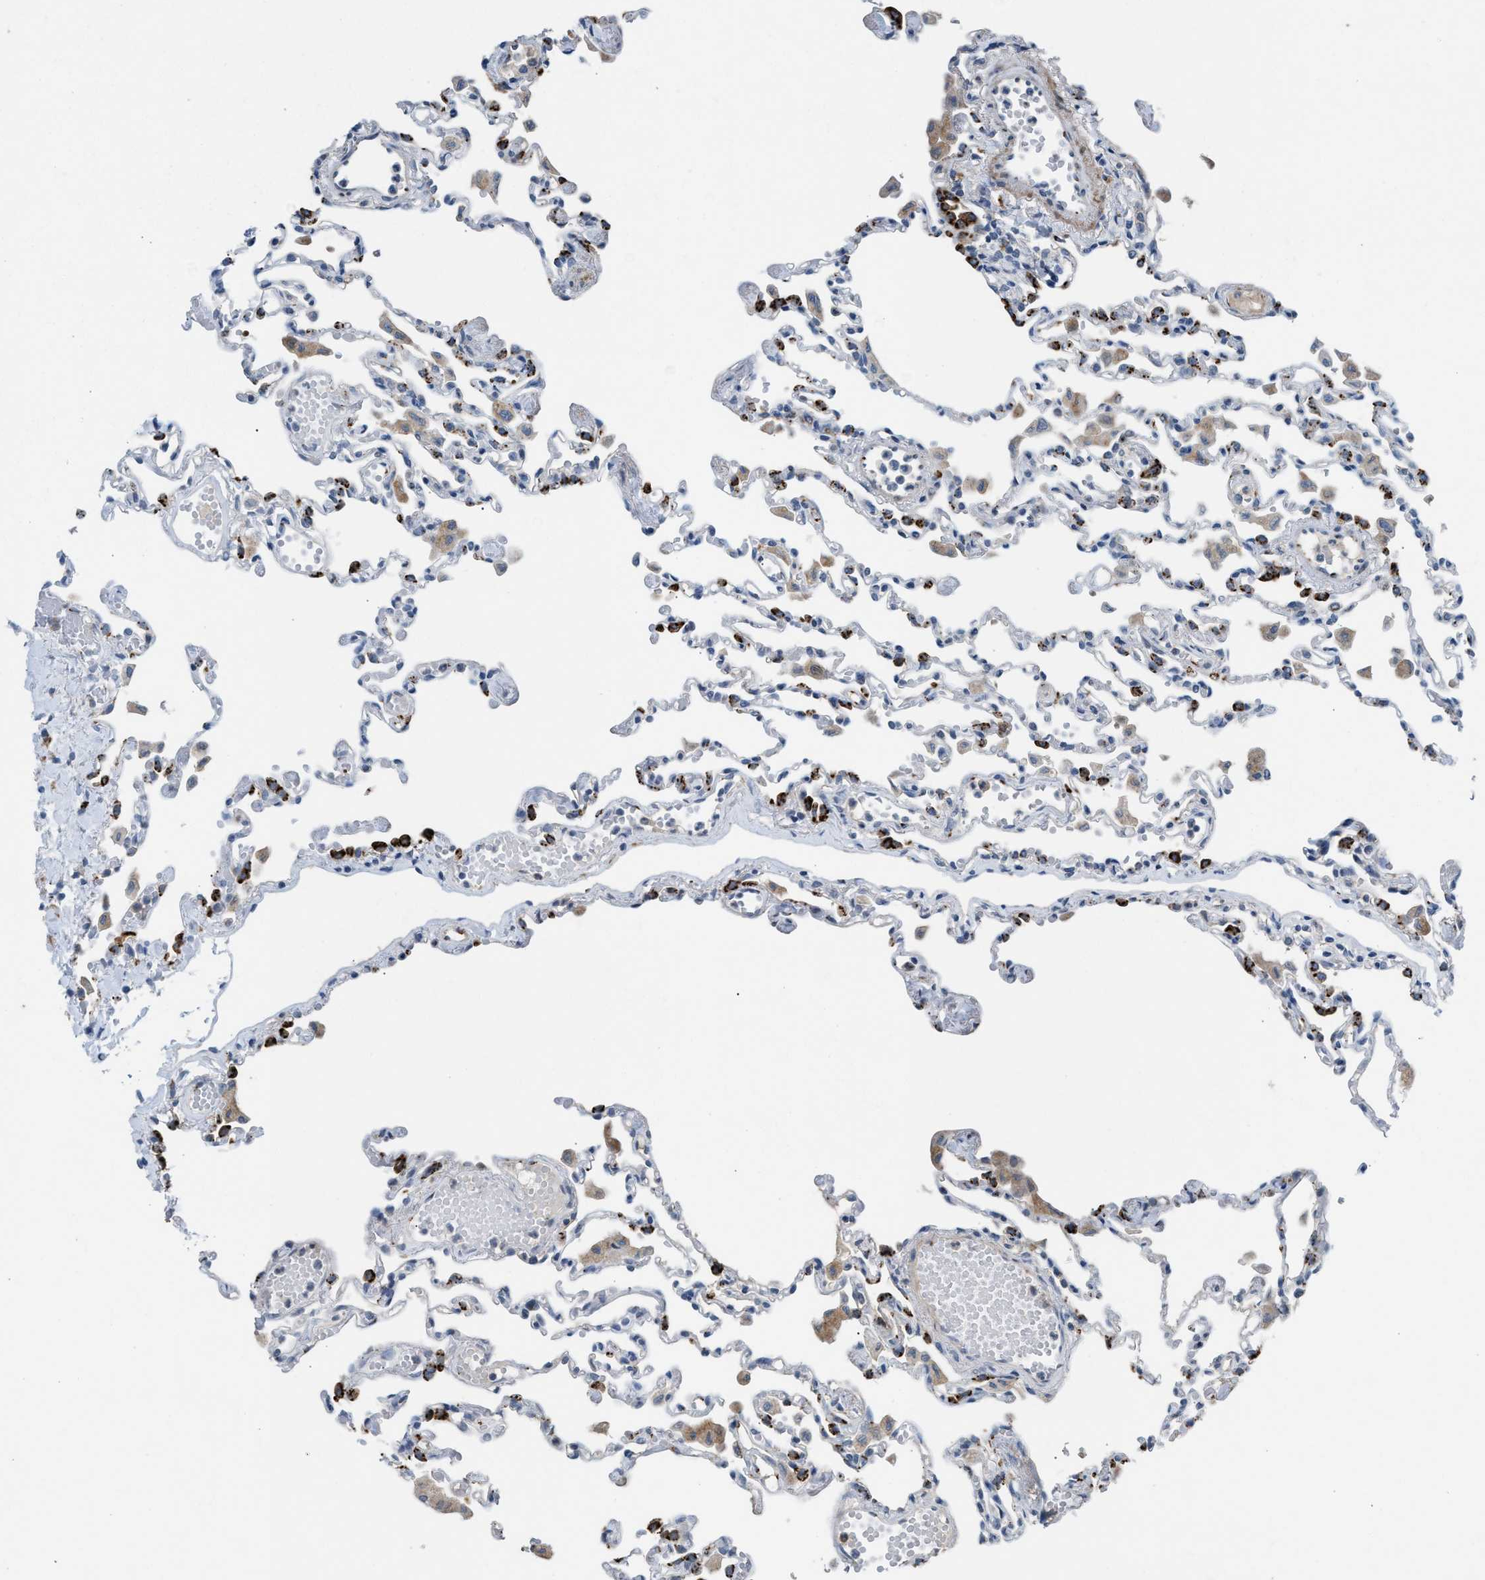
{"staining": {"intensity": "strong", "quantity": "25%-75%", "location": "cytoplasmic/membranous"}, "tissue": "lung", "cell_type": "Alveolar cells", "image_type": "normal", "snomed": [{"axis": "morphology", "description": "Normal tissue, NOS"}, {"axis": "topography", "description": "Bronchus"}, {"axis": "topography", "description": "Lung"}], "caption": "About 25%-75% of alveolar cells in unremarkable lung reveal strong cytoplasmic/membranous protein expression as visualized by brown immunohistochemical staining.", "gene": "SLC5A5", "patient": {"sex": "female", "age": 49}}